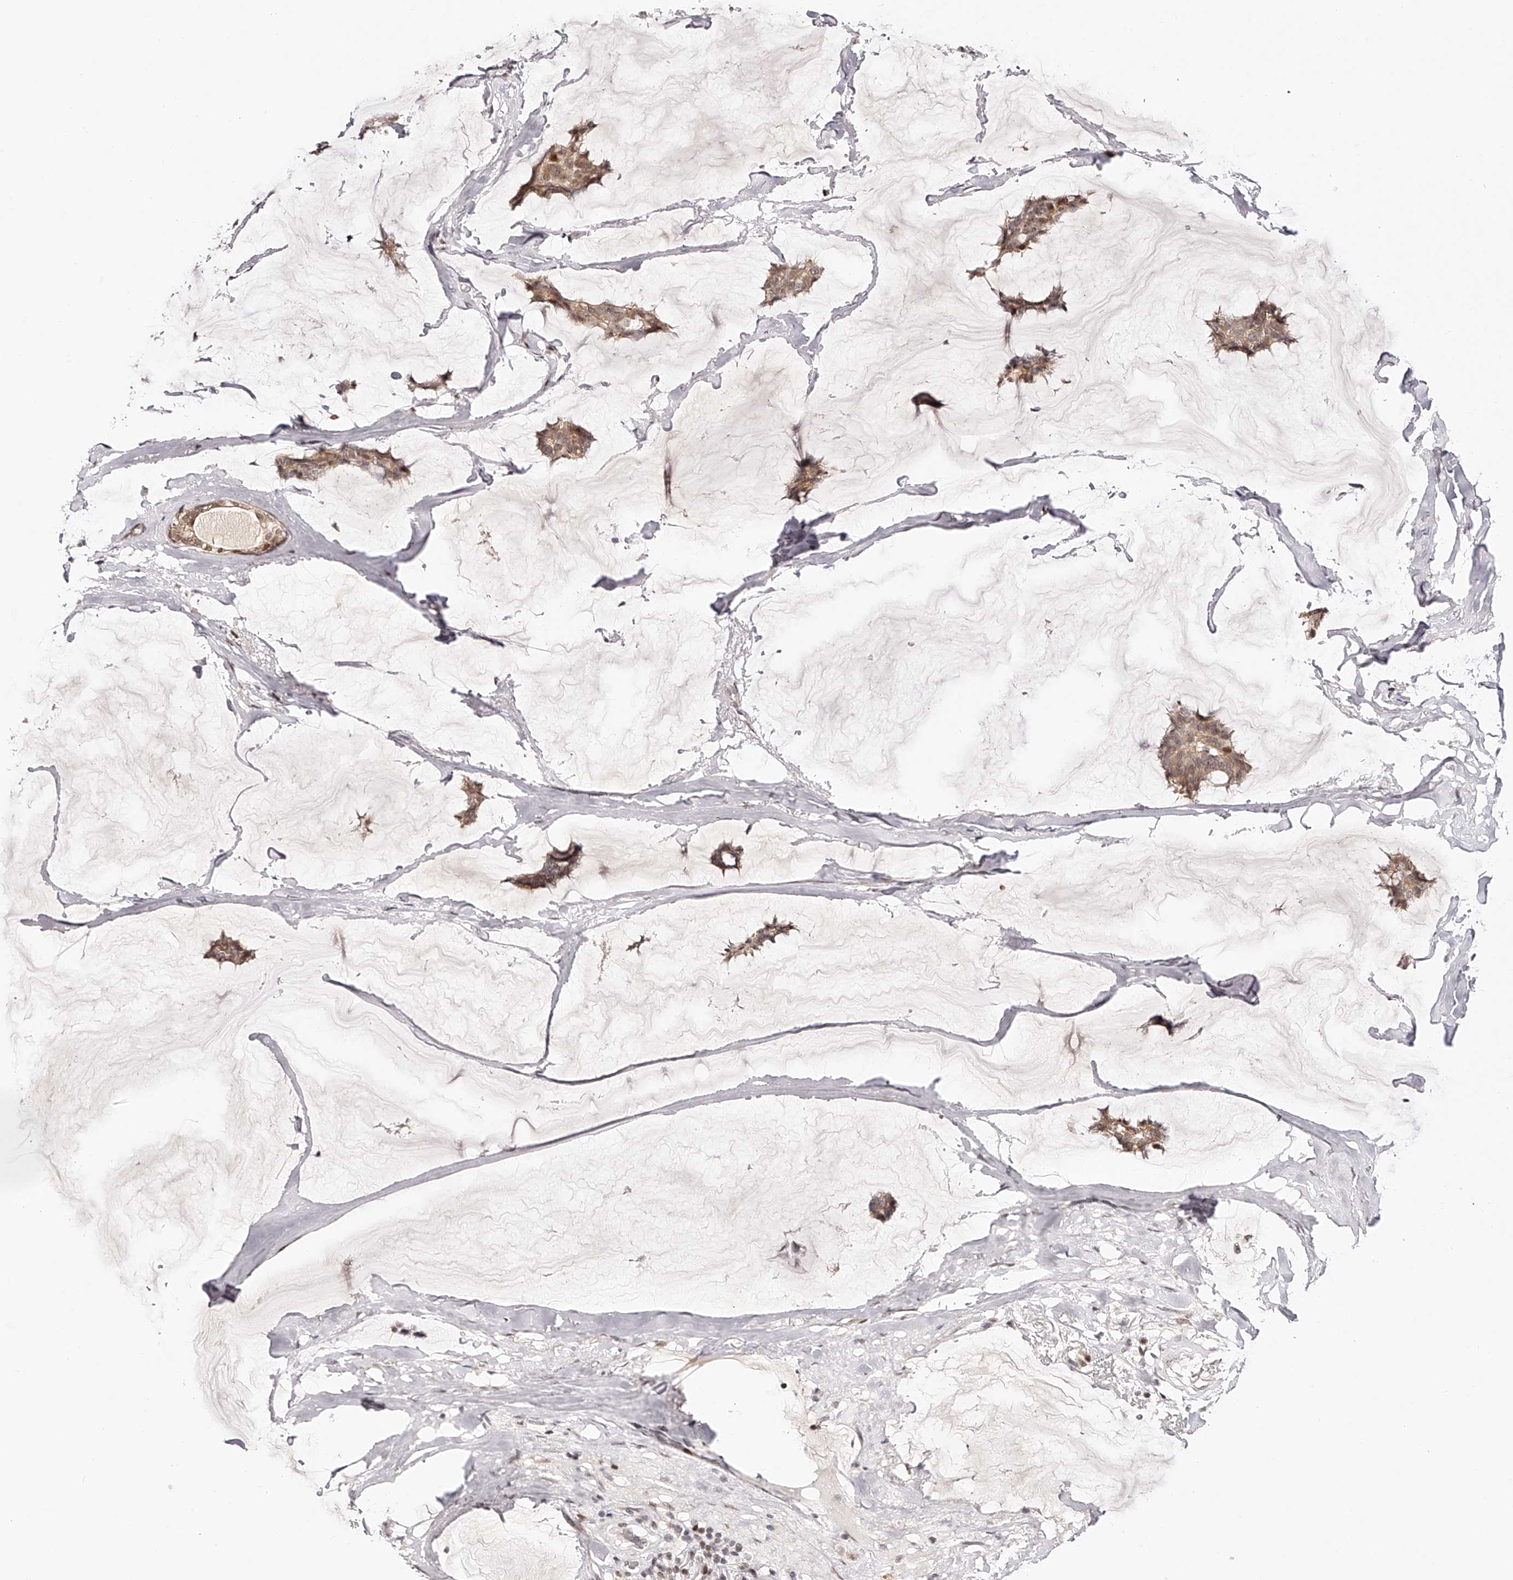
{"staining": {"intensity": "moderate", "quantity": ">75%", "location": "cytoplasmic/membranous,nuclear"}, "tissue": "breast cancer", "cell_type": "Tumor cells", "image_type": "cancer", "snomed": [{"axis": "morphology", "description": "Duct carcinoma"}, {"axis": "topography", "description": "Breast"}], "caption": "Protein staining shows moderate cytoplasmic/membranous and nuclear staining in about >75% of tumor cells in invasive ductal carcinoma (breast).", "gene": "USF3", "patient": {"sex": "female", "age": 93}}